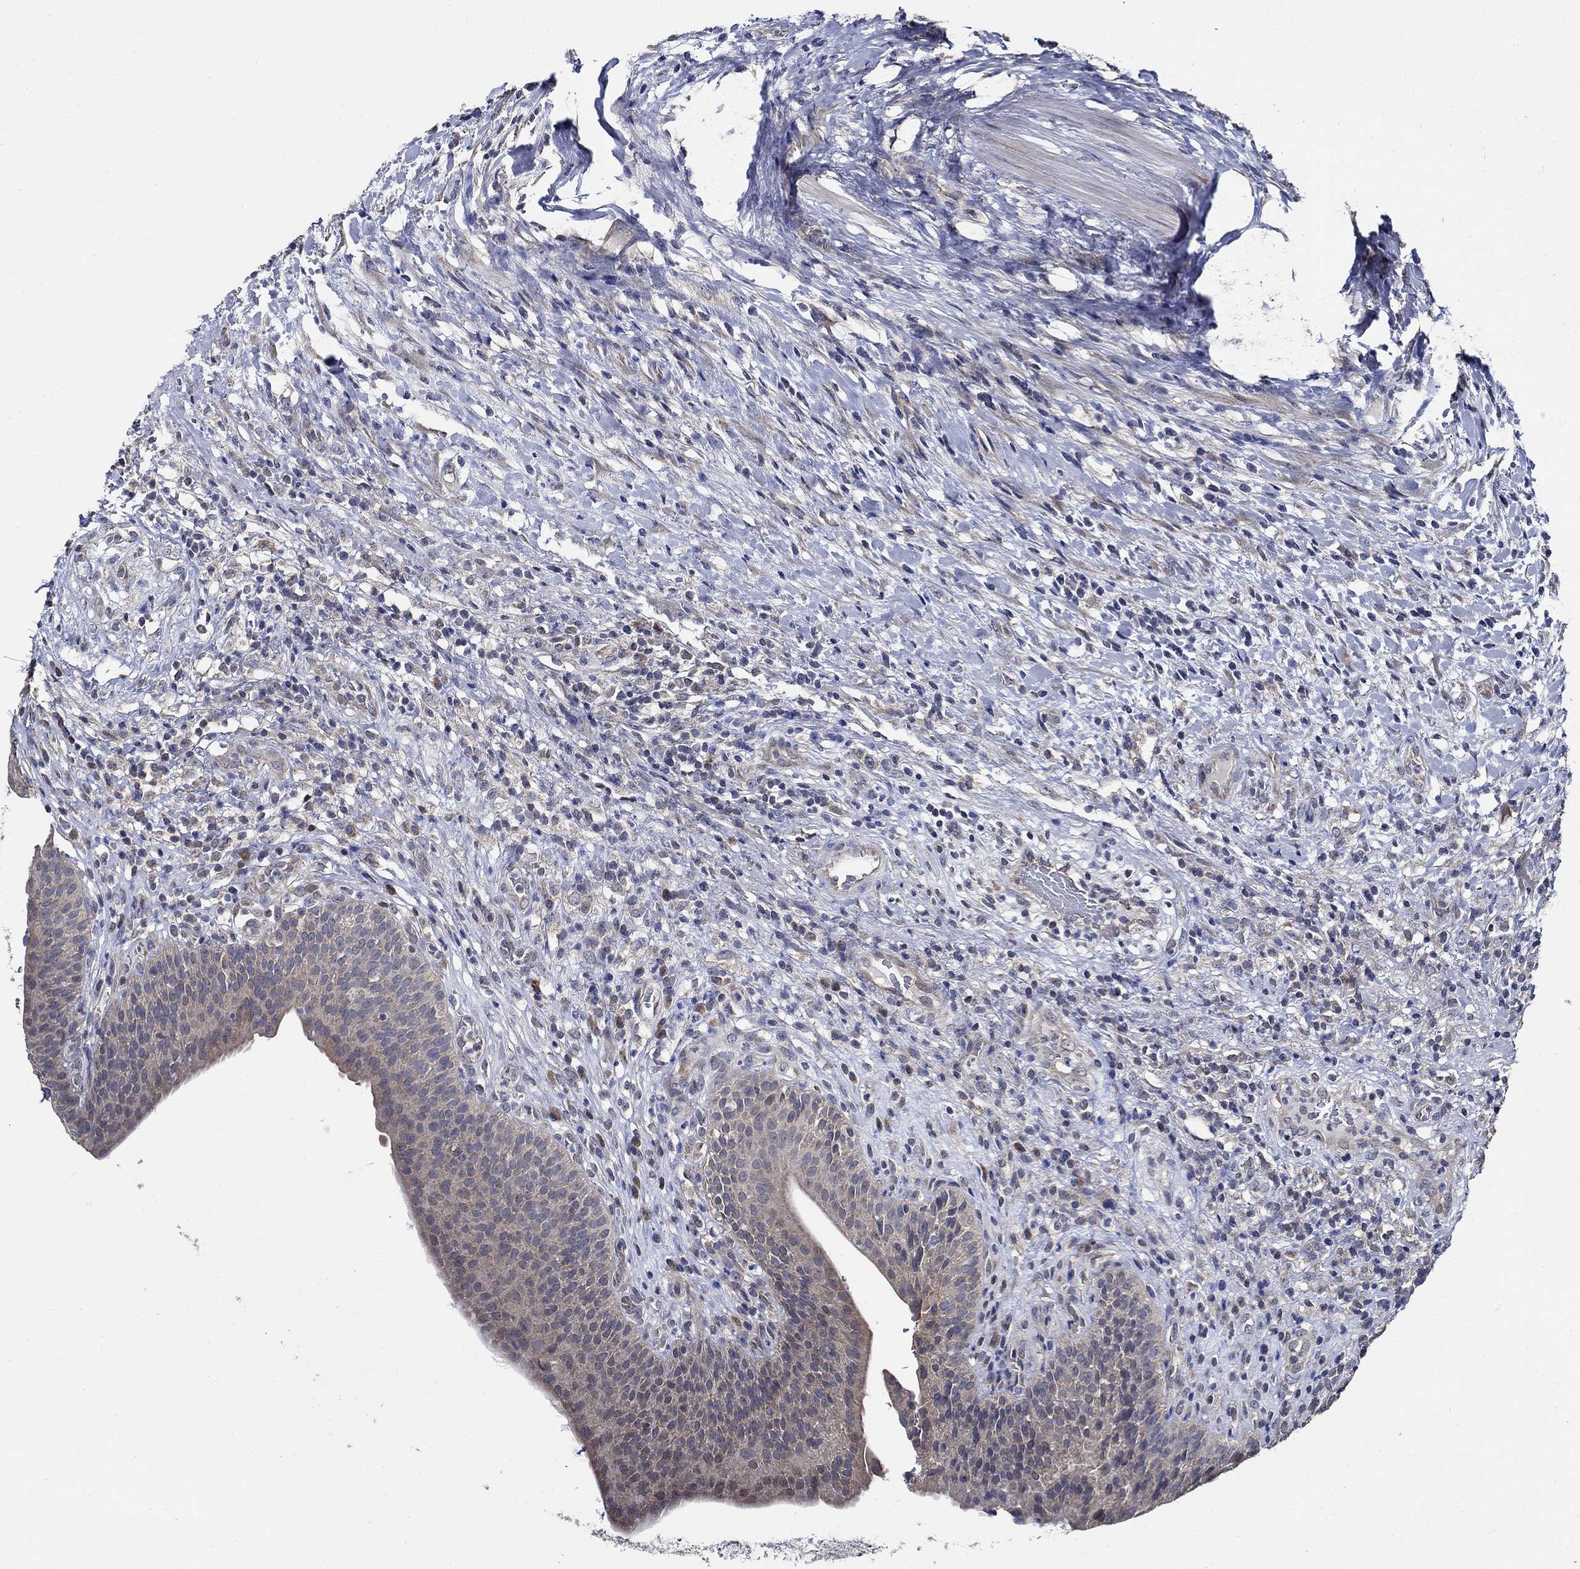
{"staining": {"intensity": "weak", "quantity": "25%-75%", "location": "cytoplasmic/membranous"}, "tissue": "urinary bladder", "cell_type": "Urothelial cells", "image_type": "normal", "snomed": [{"axis": "morphology", "description": "Normal tissue, NOS"}, {"axis": "topography", "description": "Urinary bladder"}], "caption": "Immunohistochemistry (IHC) (DAB) staining of normal human urinary bladder demonstrates weak cytoplasmic/membranous protein expression in approximately 25%-75% of urothelial cells.", "gene": "WDR53", "patient": {"sex": "male", "age": 66}}